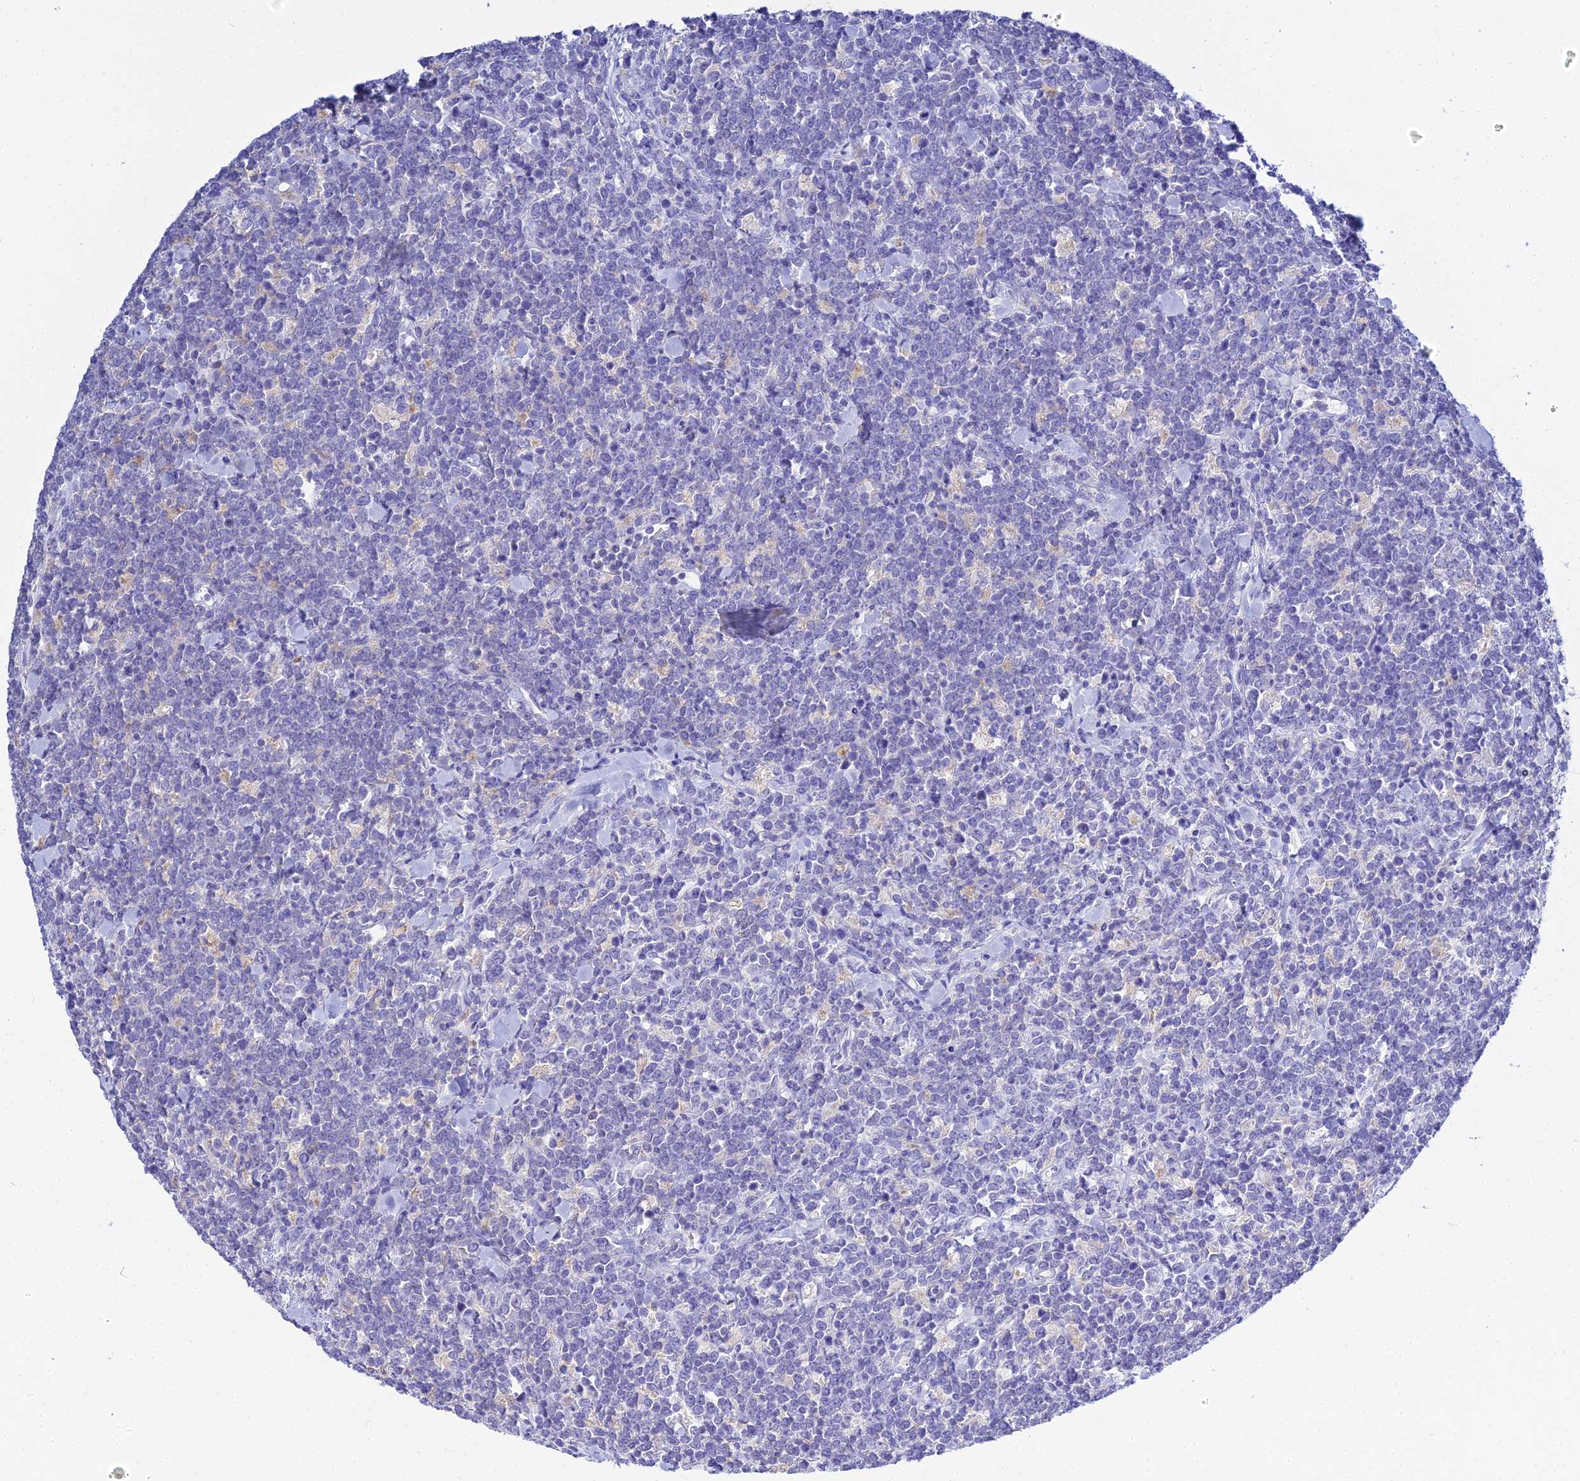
{"staining": {"intensity": "negative", "quantity": "none", "location": "none"}, "tissue": "lymphoma", "cell_type": "Tumor cells", "image_type": "cancer", "snomed": [{"axis": "morphology", "description": "Malignant lymphoma, non-Hodgkin's type, High grade"}, {"axis": "topography", "description": "Small intestine"}], "caption": "DAB (3,3'-diaminobenzidine) immunohistochemical staining of lymphoma demonstrates no significant expression in tumor cells.", "gene": "ZXDA", "patient": {"sex": "male", "age": 8}}